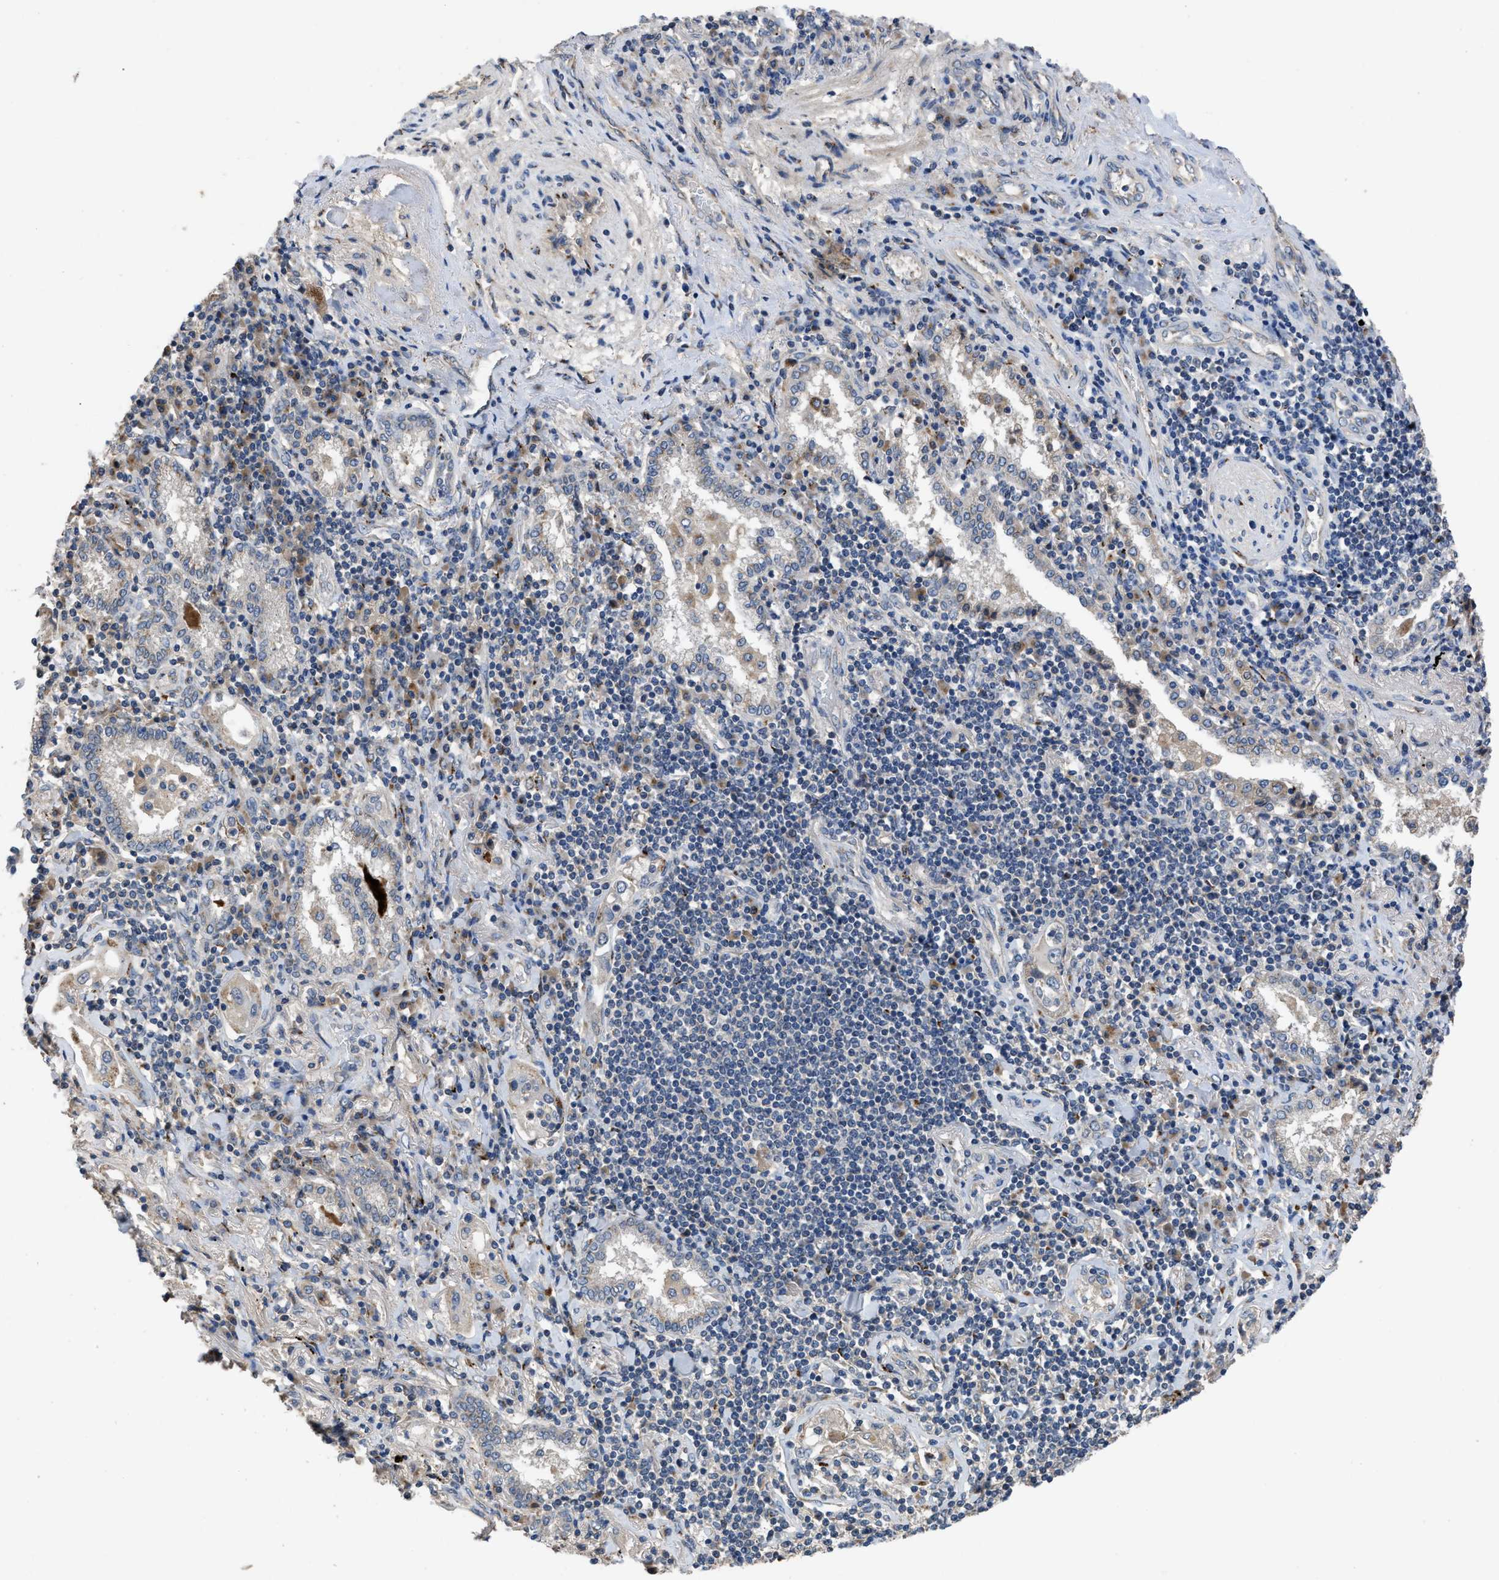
{"staining": {"intensity": "negative", "quantity": "none", "location": "none"}, "tissue": "lung cancer", "cell_type": "Tumor cells", "image_type": "cancer", "snomed": [{"axis": "morphology", "description": "Adenocarcinoma, NOS"}, {"axis": "topography", "description": "Lung"}], "caption": "Immunohistochemistry (IHC) of human lung cancer demonstrates no expression in tumor cells.", "gene": "SIK2", "patient": {"sex": "female", "age": 65}}